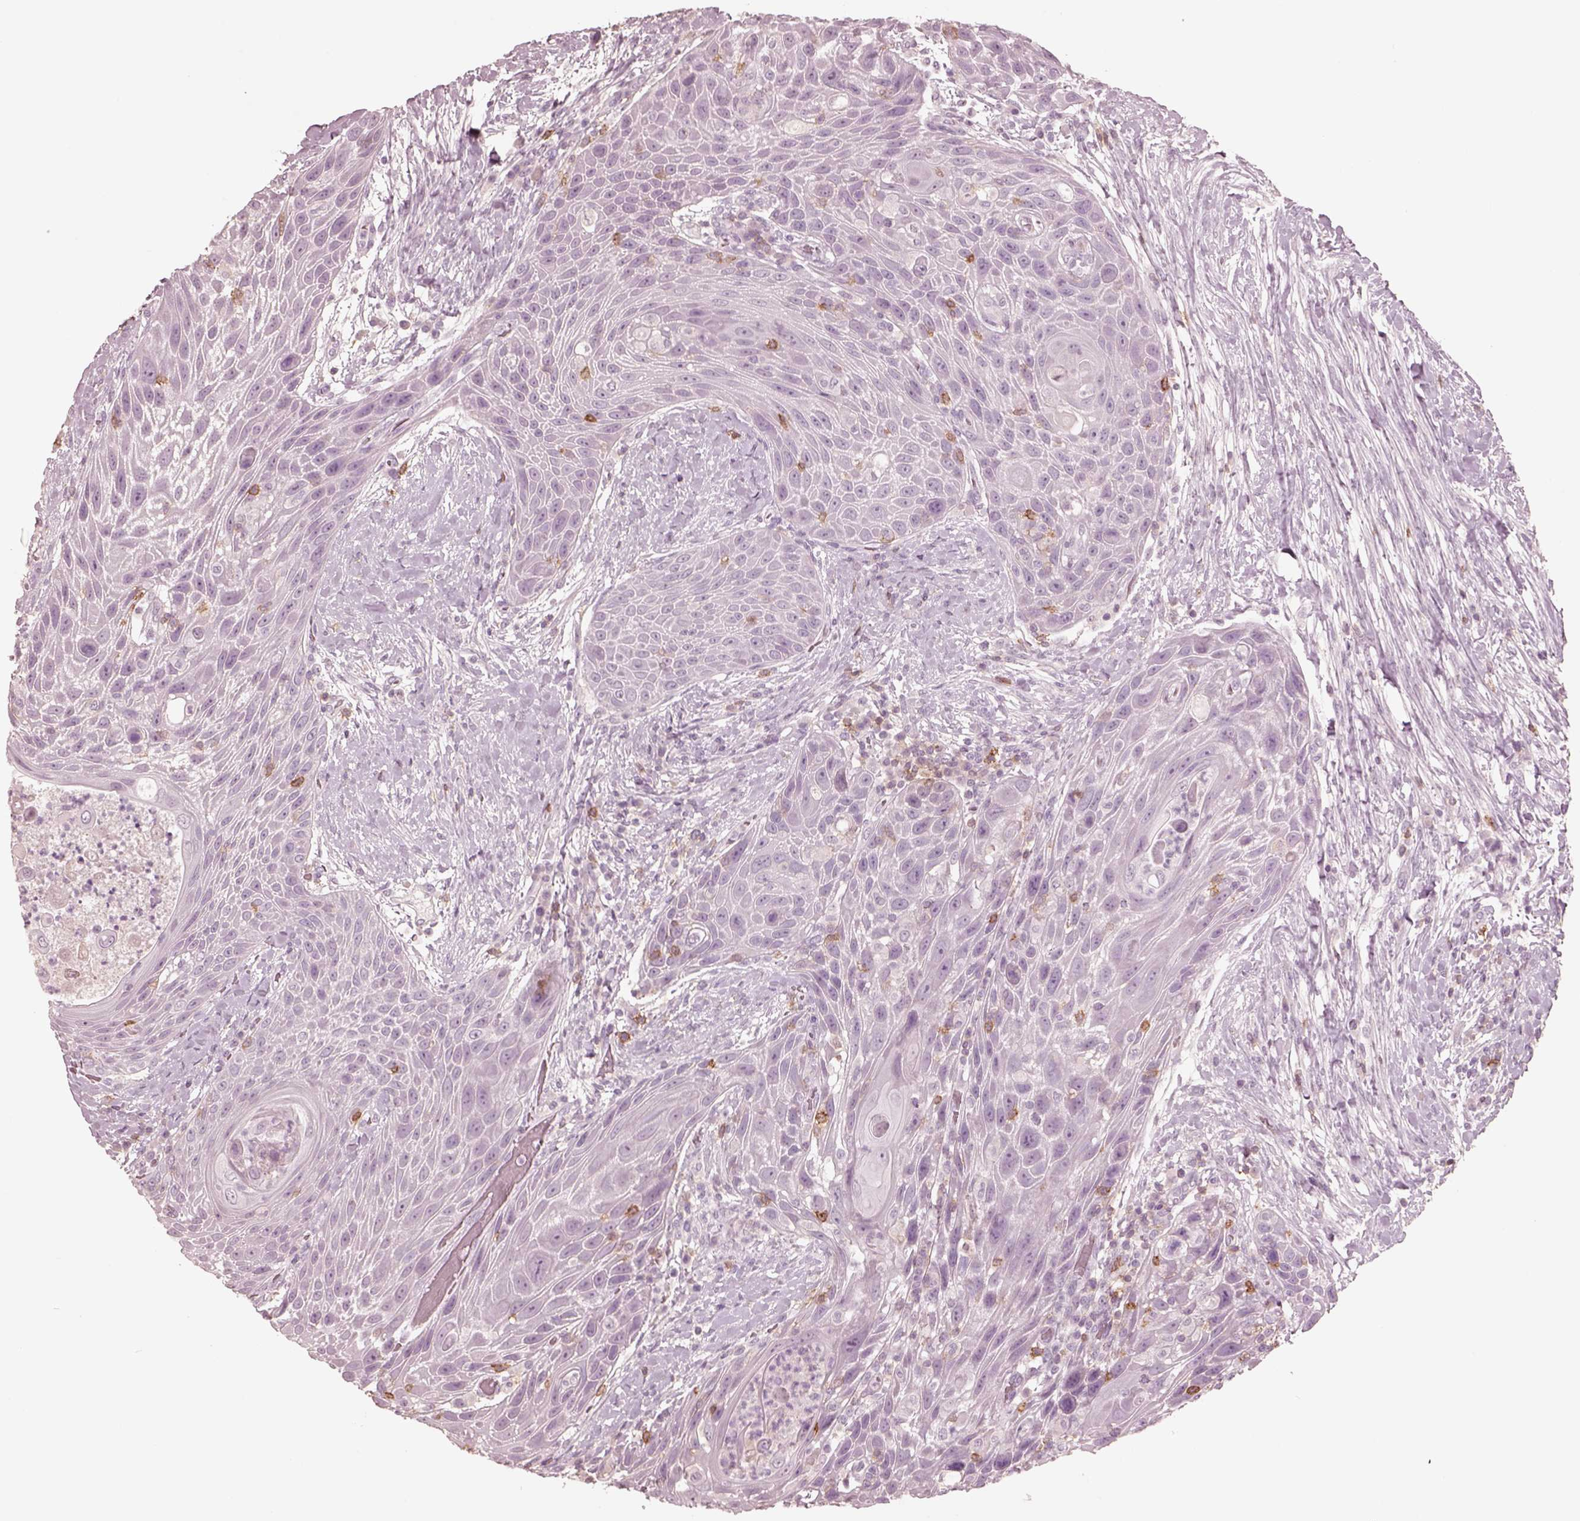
{"staining": {"intensity": "negative", "quantity": "none", "location": "none"}, "tissue": "head and neck cancer", "cell_type": "Tumor cells", "image_type": "cancer", "snomed": [{"axis": "morphology", "description": "Squamous cell carcinoma, NOS"}, {"axis": "topography", "description": "Head-Neck"}], "caption": "Histopathology image shows no protein expression in tumor cells of head and neck cancer (squamous cell carcinoma) tissue.", "gene": "PDCD1", "patient": {"sex": "male", "age": 69}}